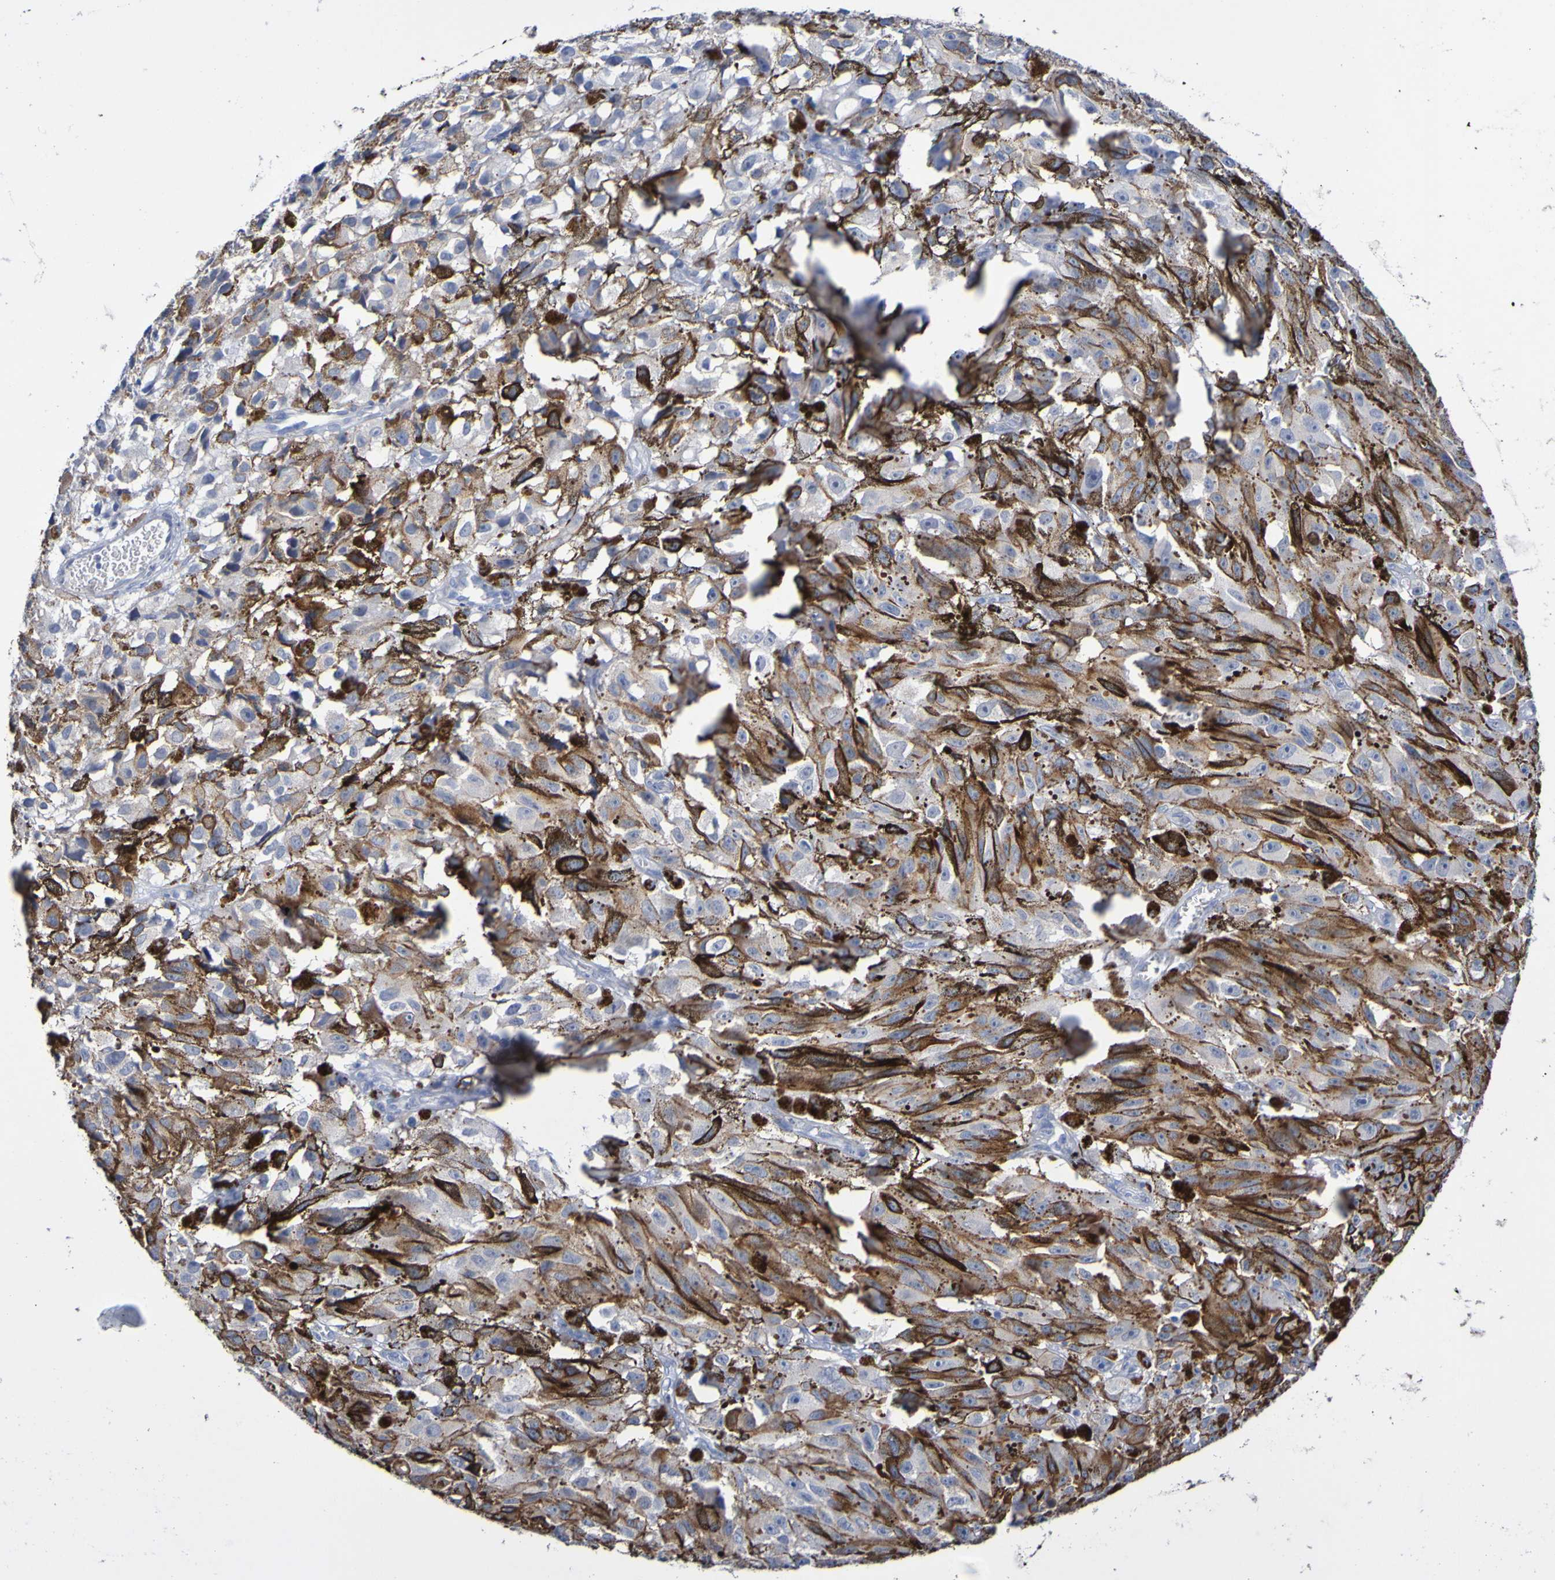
{"staining": {"intensity": "strong", "quantity": "25%-75%", "location": "cytoplasmic/membranous"}, "tissue": "melanoma", "cell_type": "Tumor cells", "image_type": "cancer", "snomed": [{"axis": "morphology", "description": "Malignant melanoma, NOS"}, {"axis": "topography", "description": "Skin"}], "caption": "DAB (3,3'-diaminobenzidine) immunohistochemical staining of human malignant melanoma displays strong cytoplasmic/membranous protein expression in approximately 25%-75% of tumor cells.", "gene": "SGCB", "patient": {"sex": "female", "age": 104}}